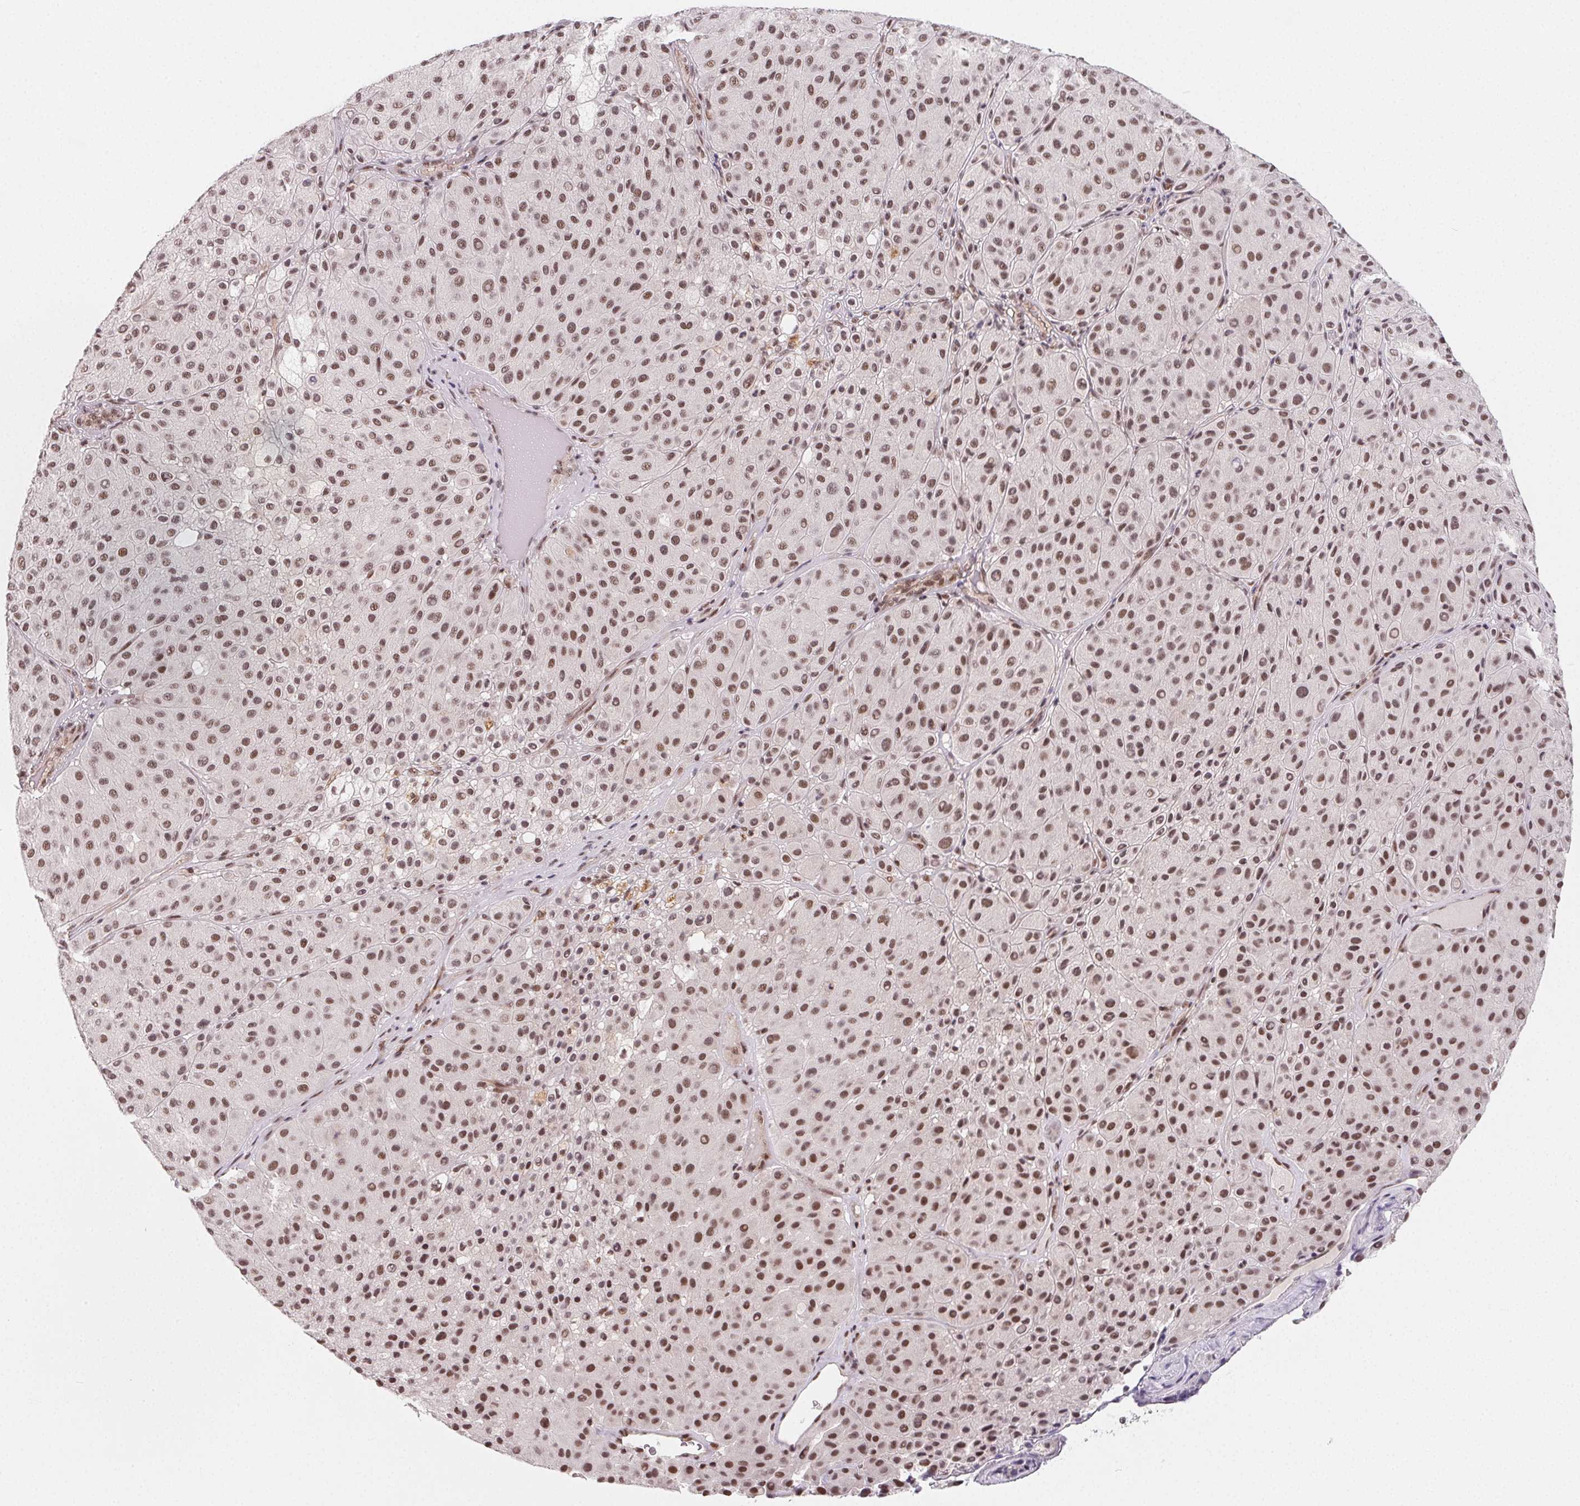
{"staining": {"intensity": "moderate", "quantity": ">75%", "location": "nuclear"}, "tissue": "melanoma", "cell_type": "Tumor cells", "image_type": "cancer", "snomed": [{"axis": "morphology", "description": "Malignant melanoma, Metastatic site"}, {"axis": "topography", "description": "Smooth muscle"}], "caption": "IHC (DAB (3,3'-diaminobenzidine)) staining of human melanoma displays moderate nuclear protein staining in approximately >75% of tumor cells.", "gene": "TCERG1", "patient": {"sex": "male", "age": 41}}